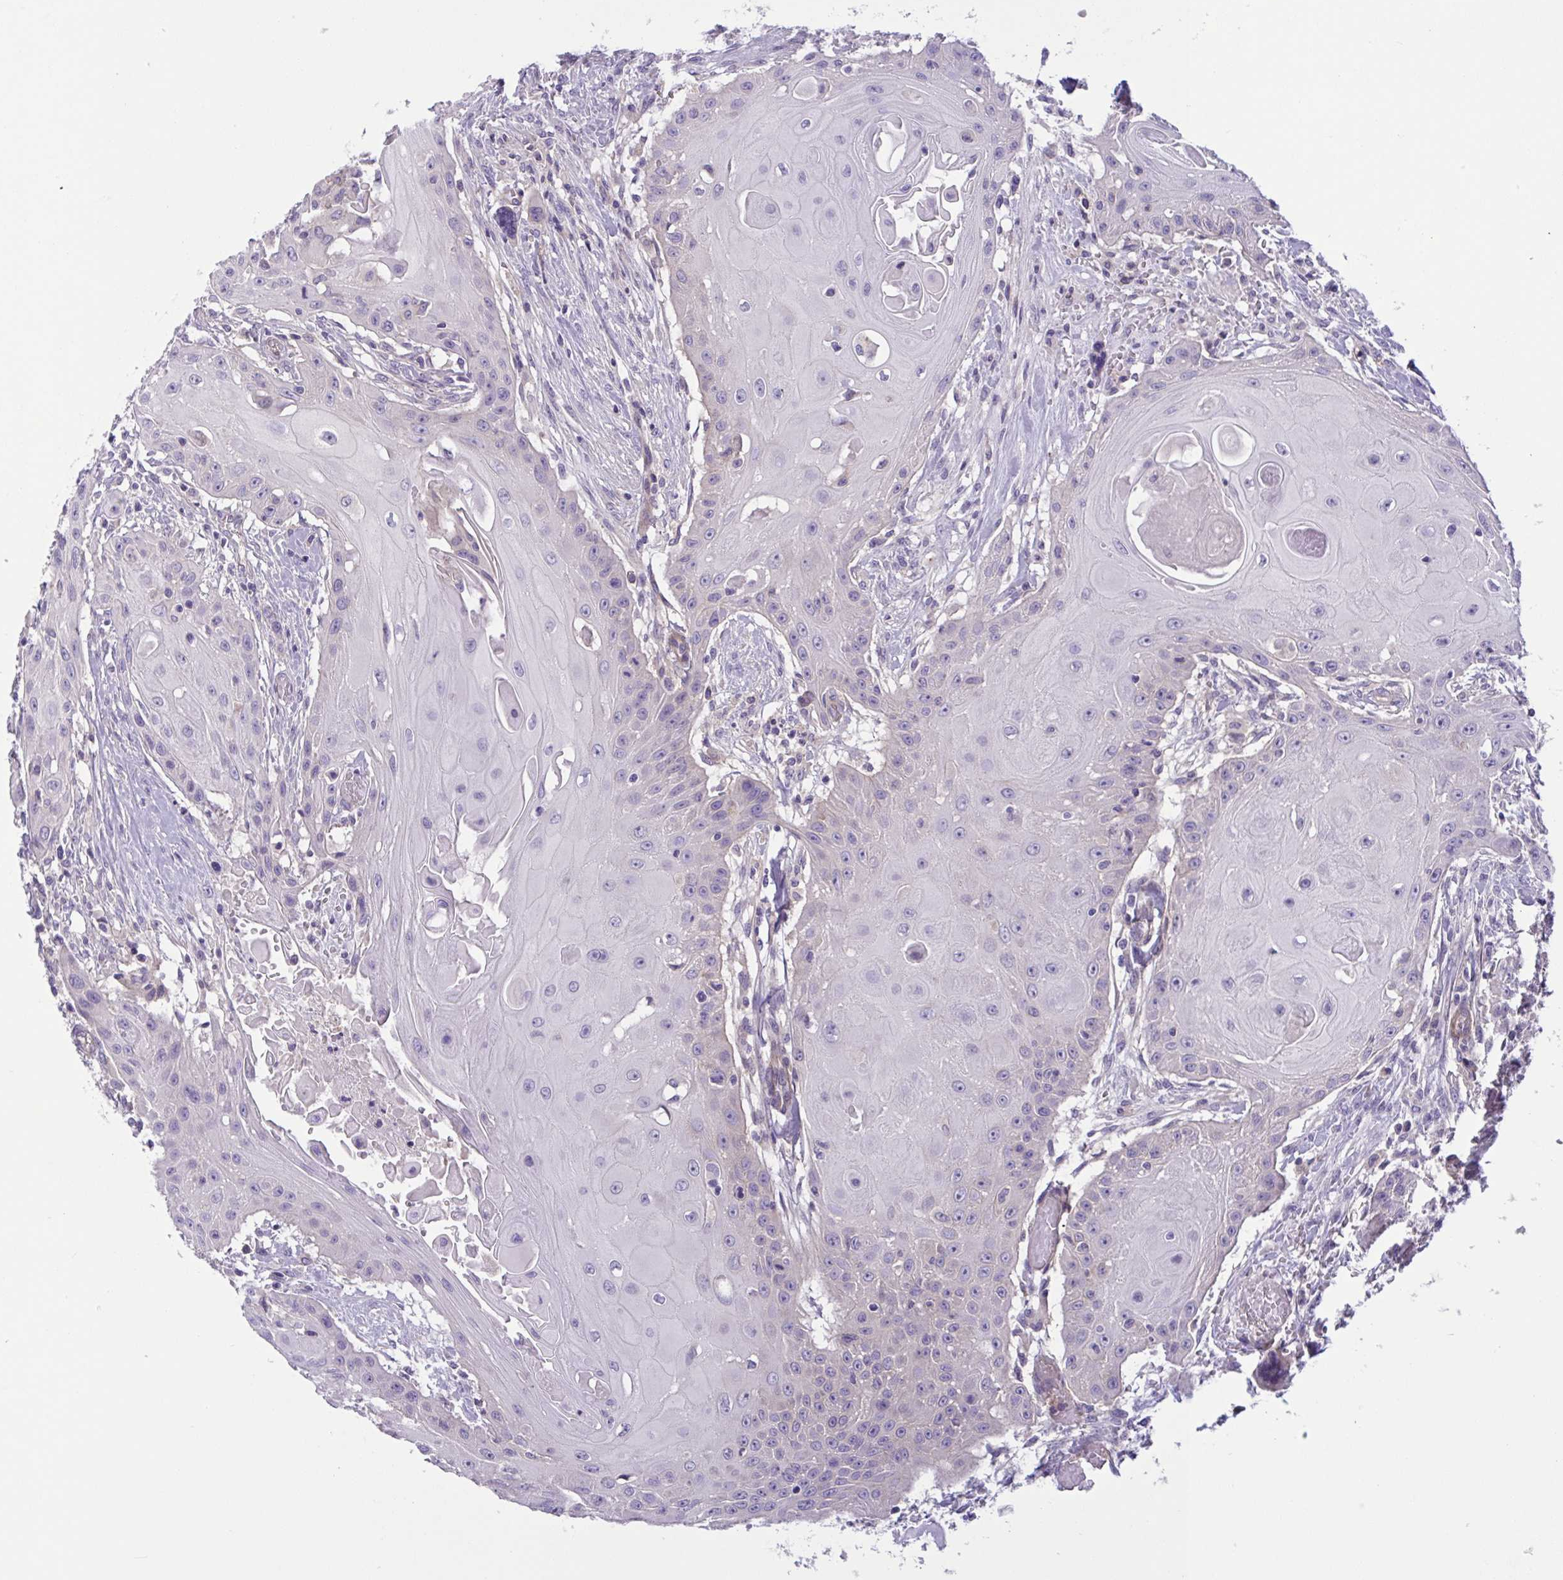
{"staining": {"intensity": "negative", "quantity": "none", "location": "none"}, "tissue": "head and neck cancer", "cell_type": "Tumor cells", "image_type": "cancer", "snomed": [{"axis": "morphology", "description": "Squamous cell carcinoma, NOS"}, {"axis": "topography", "description": "Oral tissue"}, {"axis": "topography", "description": "Head-Neck"}, {"axis": "topography", "description": "Neck, NOS"}], "caption": "IHC histopathology image of neoplastic tissue: head and neck squamous cell carcinoma stained with DAB (3,3'-diaminobenzidine) demonstrates no significant protein expression in tumor cells.", "gene": "TTC7B", "patient": {"sex": "female", "age": 55}}